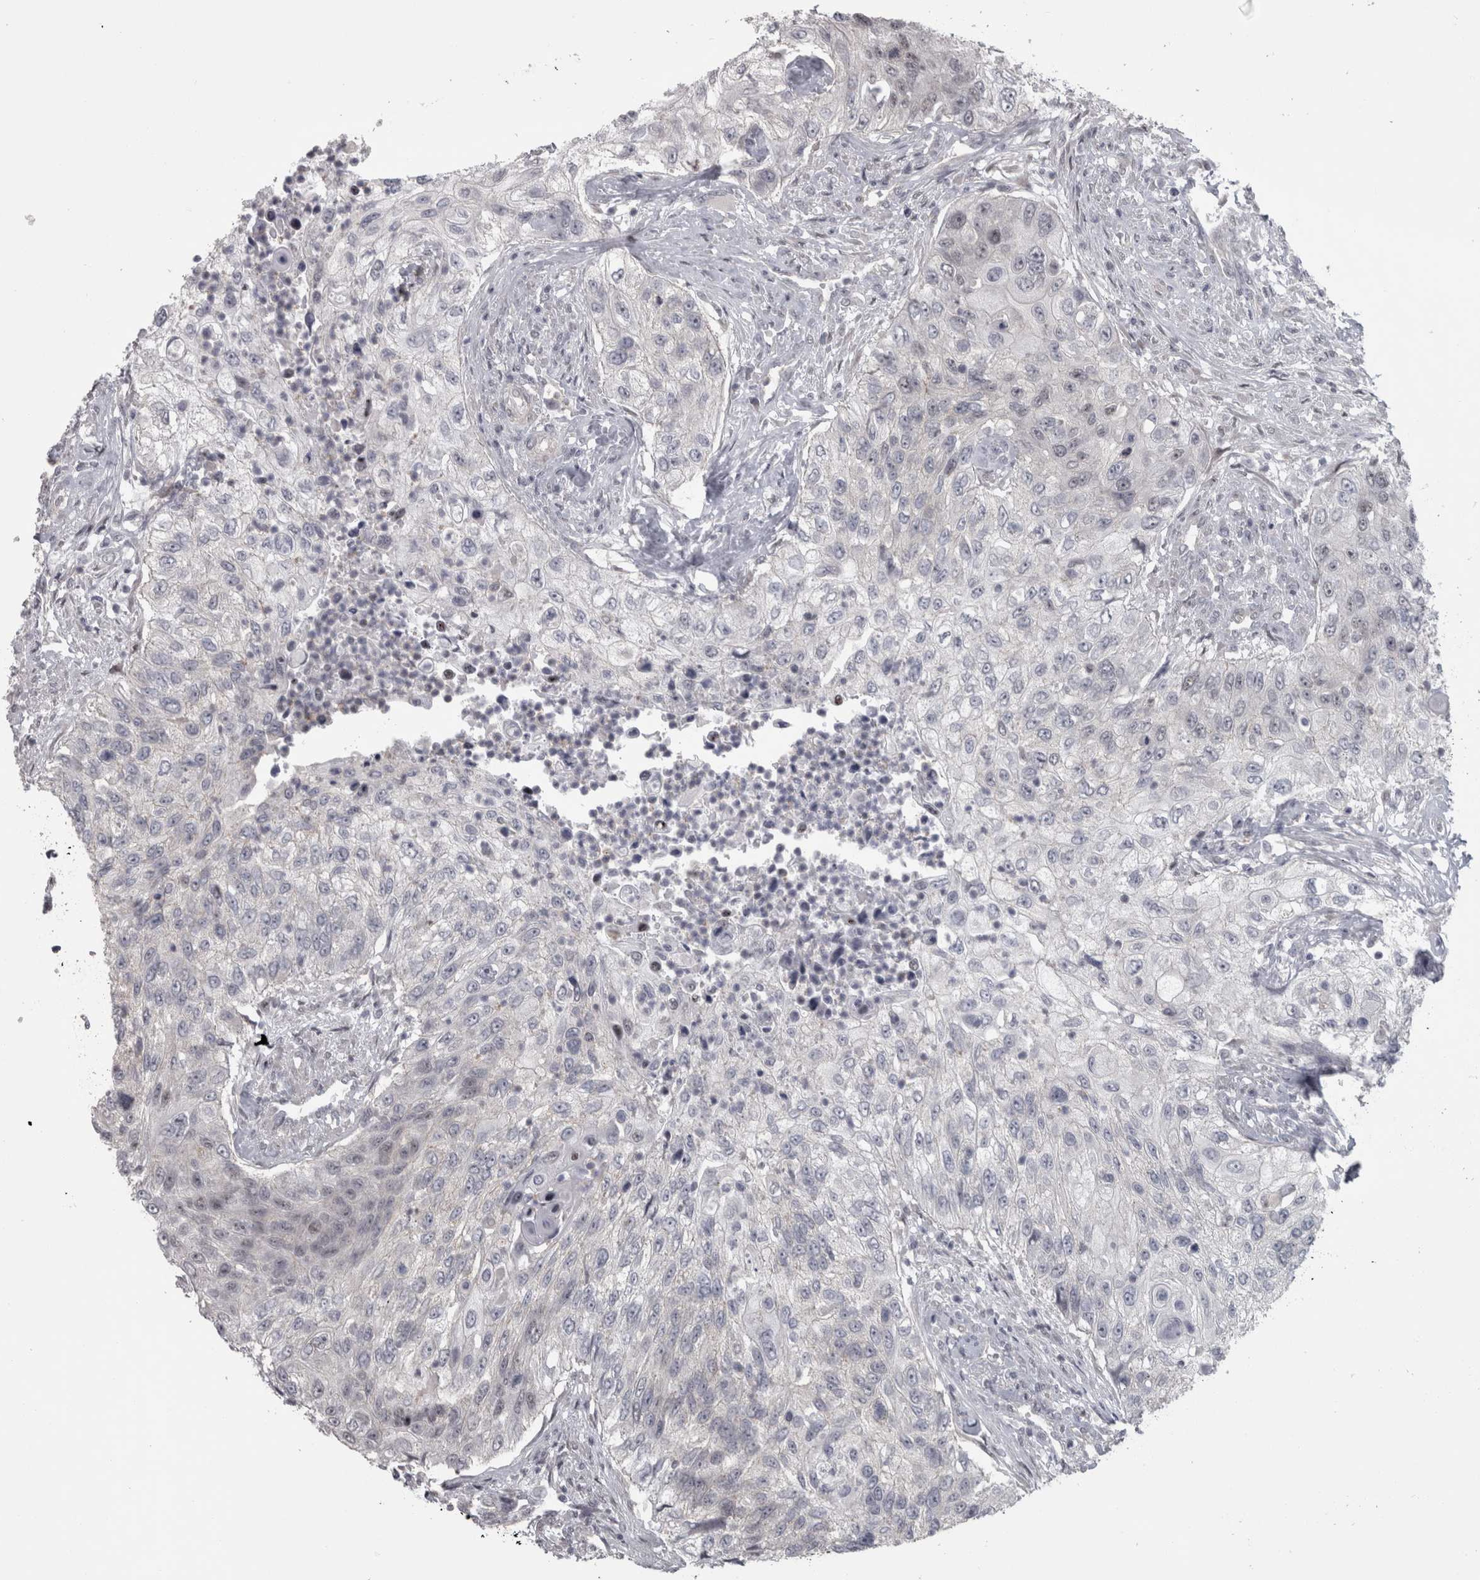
{"staining": {"intensity": "negative", "quantity": "none", "location": "none"}, "tissue": "urothelial cancer", "cell_type": "Tumor cells", "image_type": "cancer", "snomed": [{"axis": "morphology", "description": "Urothelial carcinoma, High grade"}, {"axis": "topography", "description": "Urinary bladder"}], "caption": "The photomicrograph reveals no staining of tumor cells in high-grade urothelial carcinoma.", "gene": "PPP1R12B", "patient": {"sex": "female", "age": 60}}